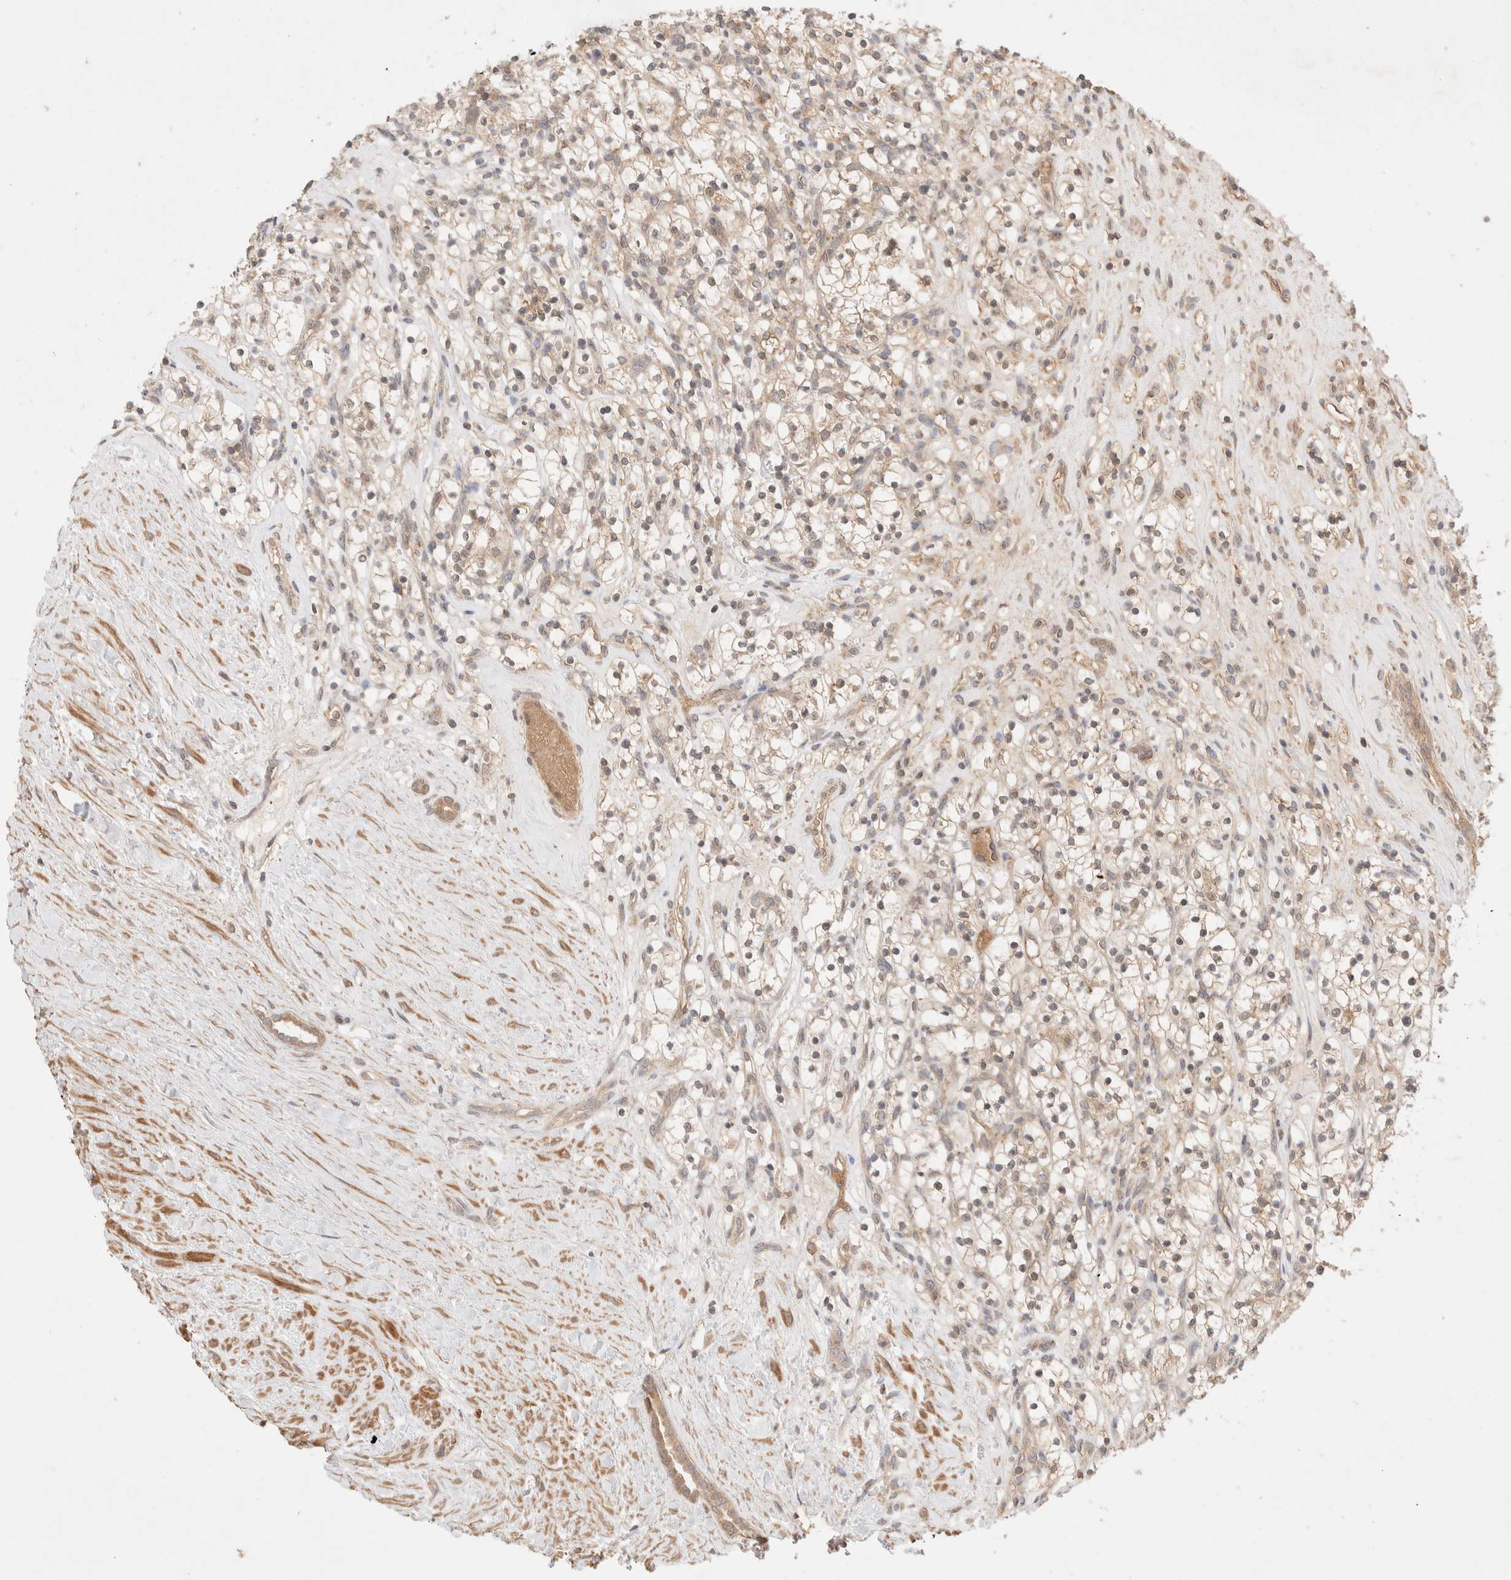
{"staining": {"intensity": "weak", "quantity": ">75%", "location": "cytoplasmic/membranous"}, "tissue": "renal cancer", "cell_type": "Tumor cells", "image_type": "cancer", "snomed": [{"axis": "morphology", "description": "Adenocarcinoma, NOS"}, {"axis": "topography", "description": "Kidney"}], "caption": "Renal cancer stained with a brown dye reveals weak cytoplasmic/membranous positive positivity in about >75% of tumor cells.", "gene": "CARNMT1", "patient": {"sex": "female", "age": 57}}